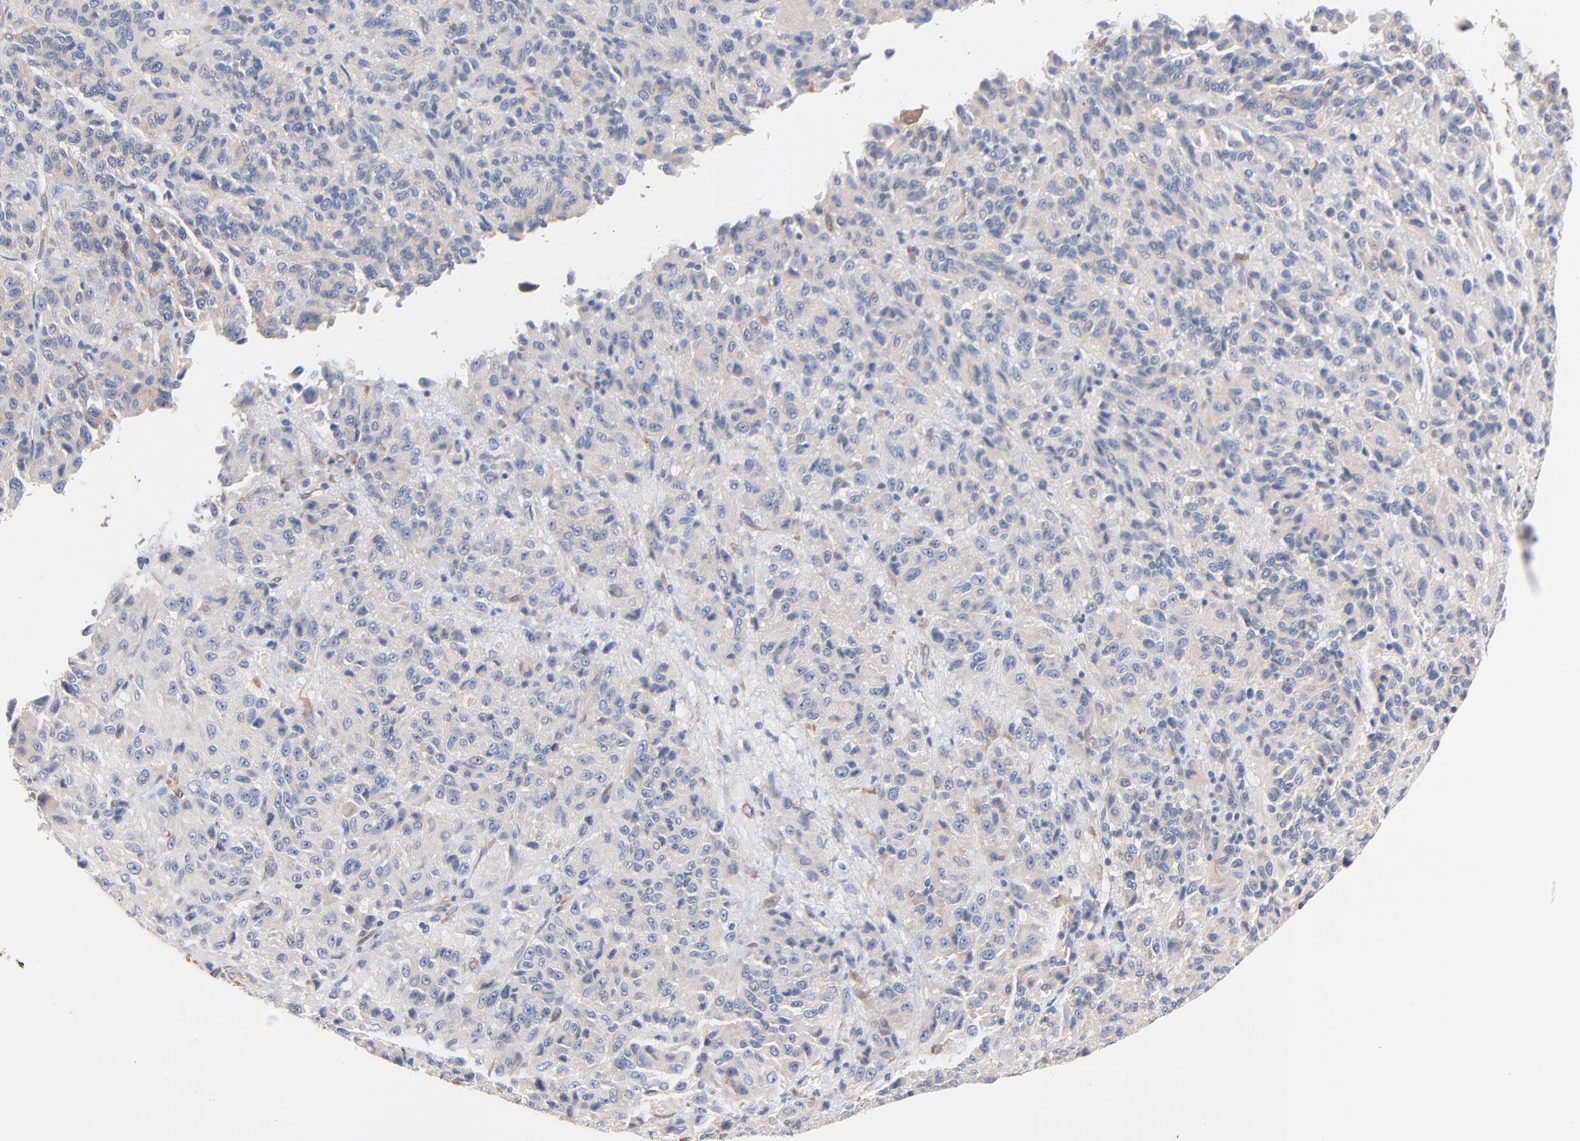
{"staining": {"intensity": "negative", "quantity": "none", "location": "none"}, "tissue": "melanoma", "cell_type": "Tumor cells", "image_type": "cancer", "snomed": [{"axis": "morphology", "description": "Malignant melanoma, Metastatic site"}, {"axis": "topography", "description": "Lung"}], "caption": "Protein analysis of melanoma demonstrates no significant expression in tumor cells. Brightfield microscopy of IHC stained with DAB (brown) and hematoxylin (blue), captured at high magnification.", "gene": "ABCD4", "patient": {"sex": "male", "age": 64}}